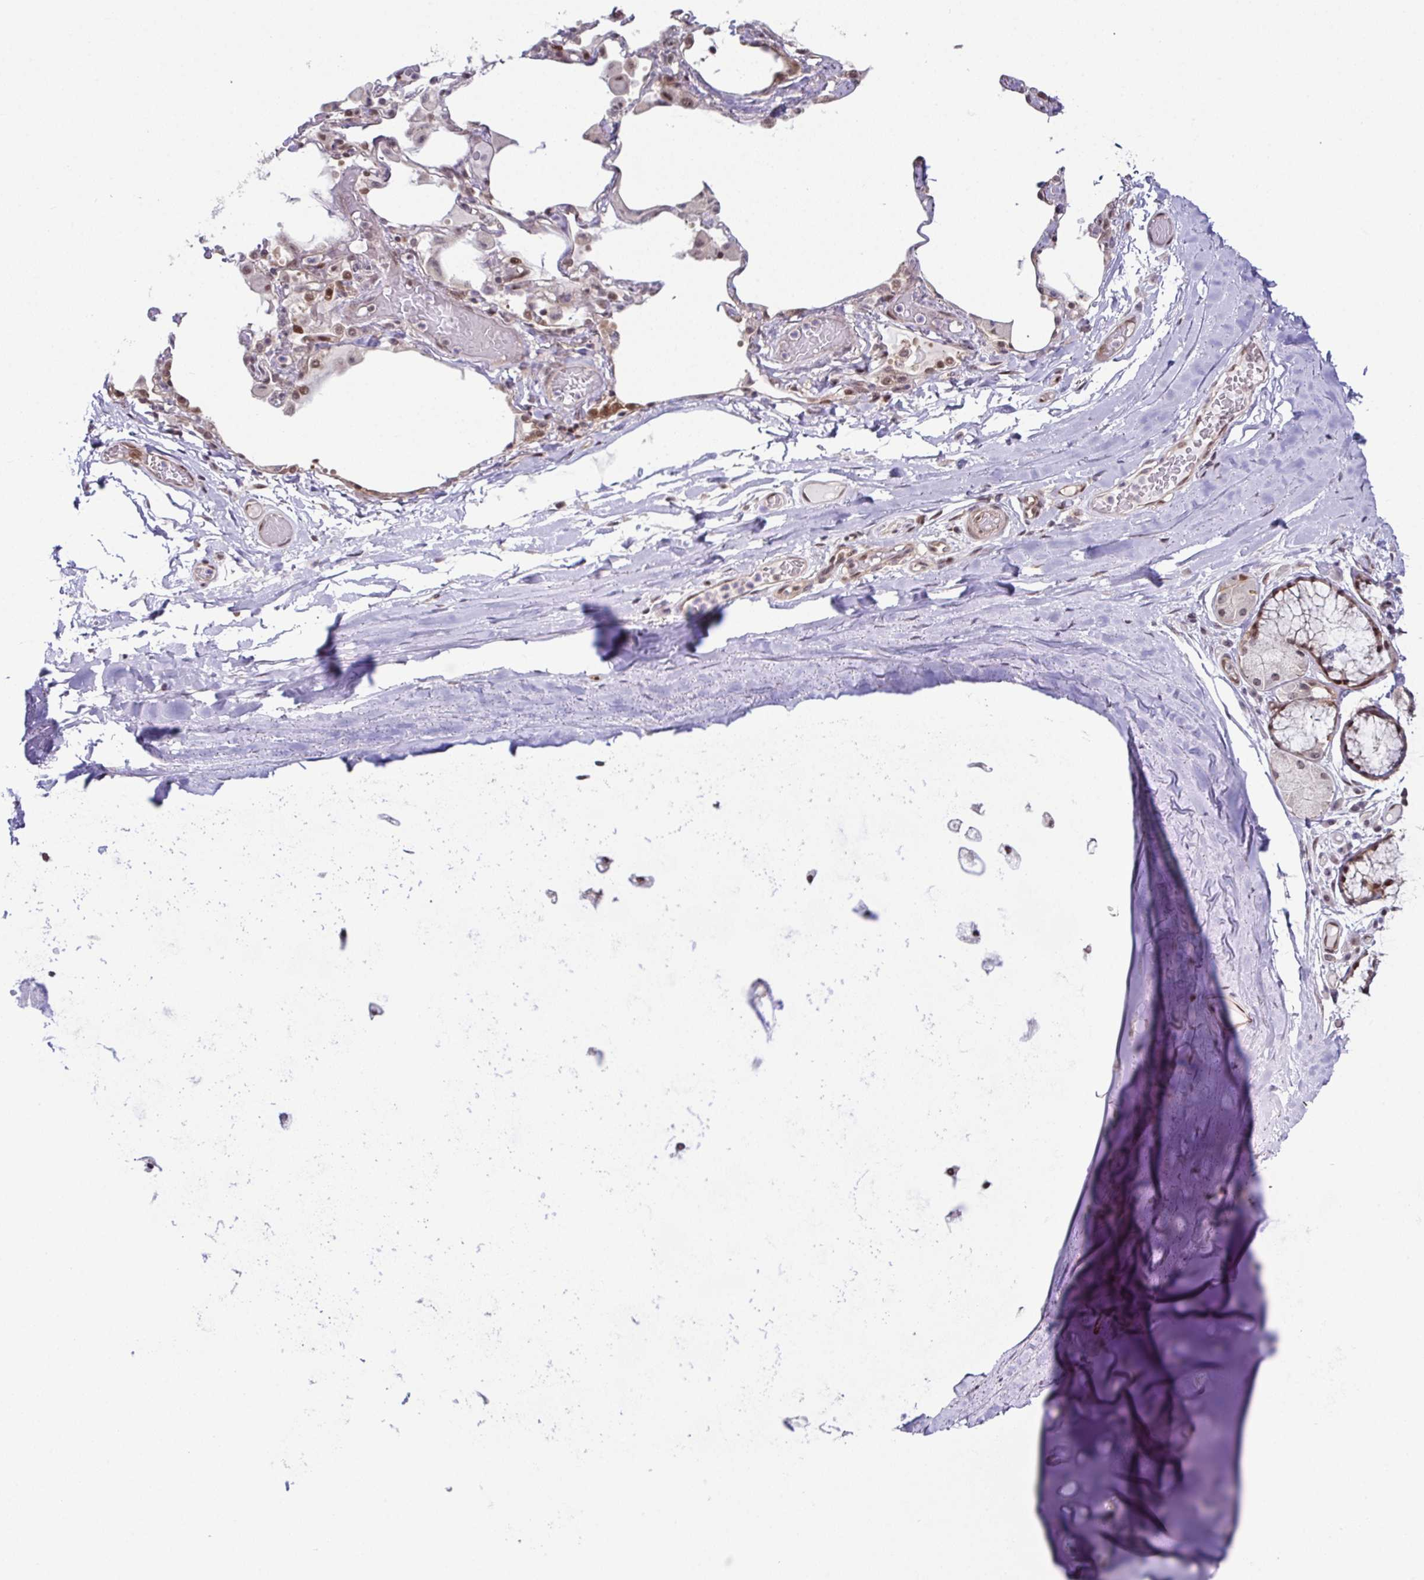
{"staining": {"intensity": "negative", "quantity": "none", "location": "none"}, "tissue": "soft tissue", "cell_type": "Chondrocytes", "image_type": "normal", "snomed": [{"axis": "morphology", "description": "Normal tissue, NOS"}, {"axis": "topography", "description": "Cartilage tissue"}, {"axis": "topography", "description": "Bronchus"}], "caption": "Chondrocytes show no significant protein staining in benign soft tissue. (DAB (3,3'-diaminobenzidine) IHC, high magnification).", "gene": "DNAJB1", "patient": {"sex": "male", "age": 64}}